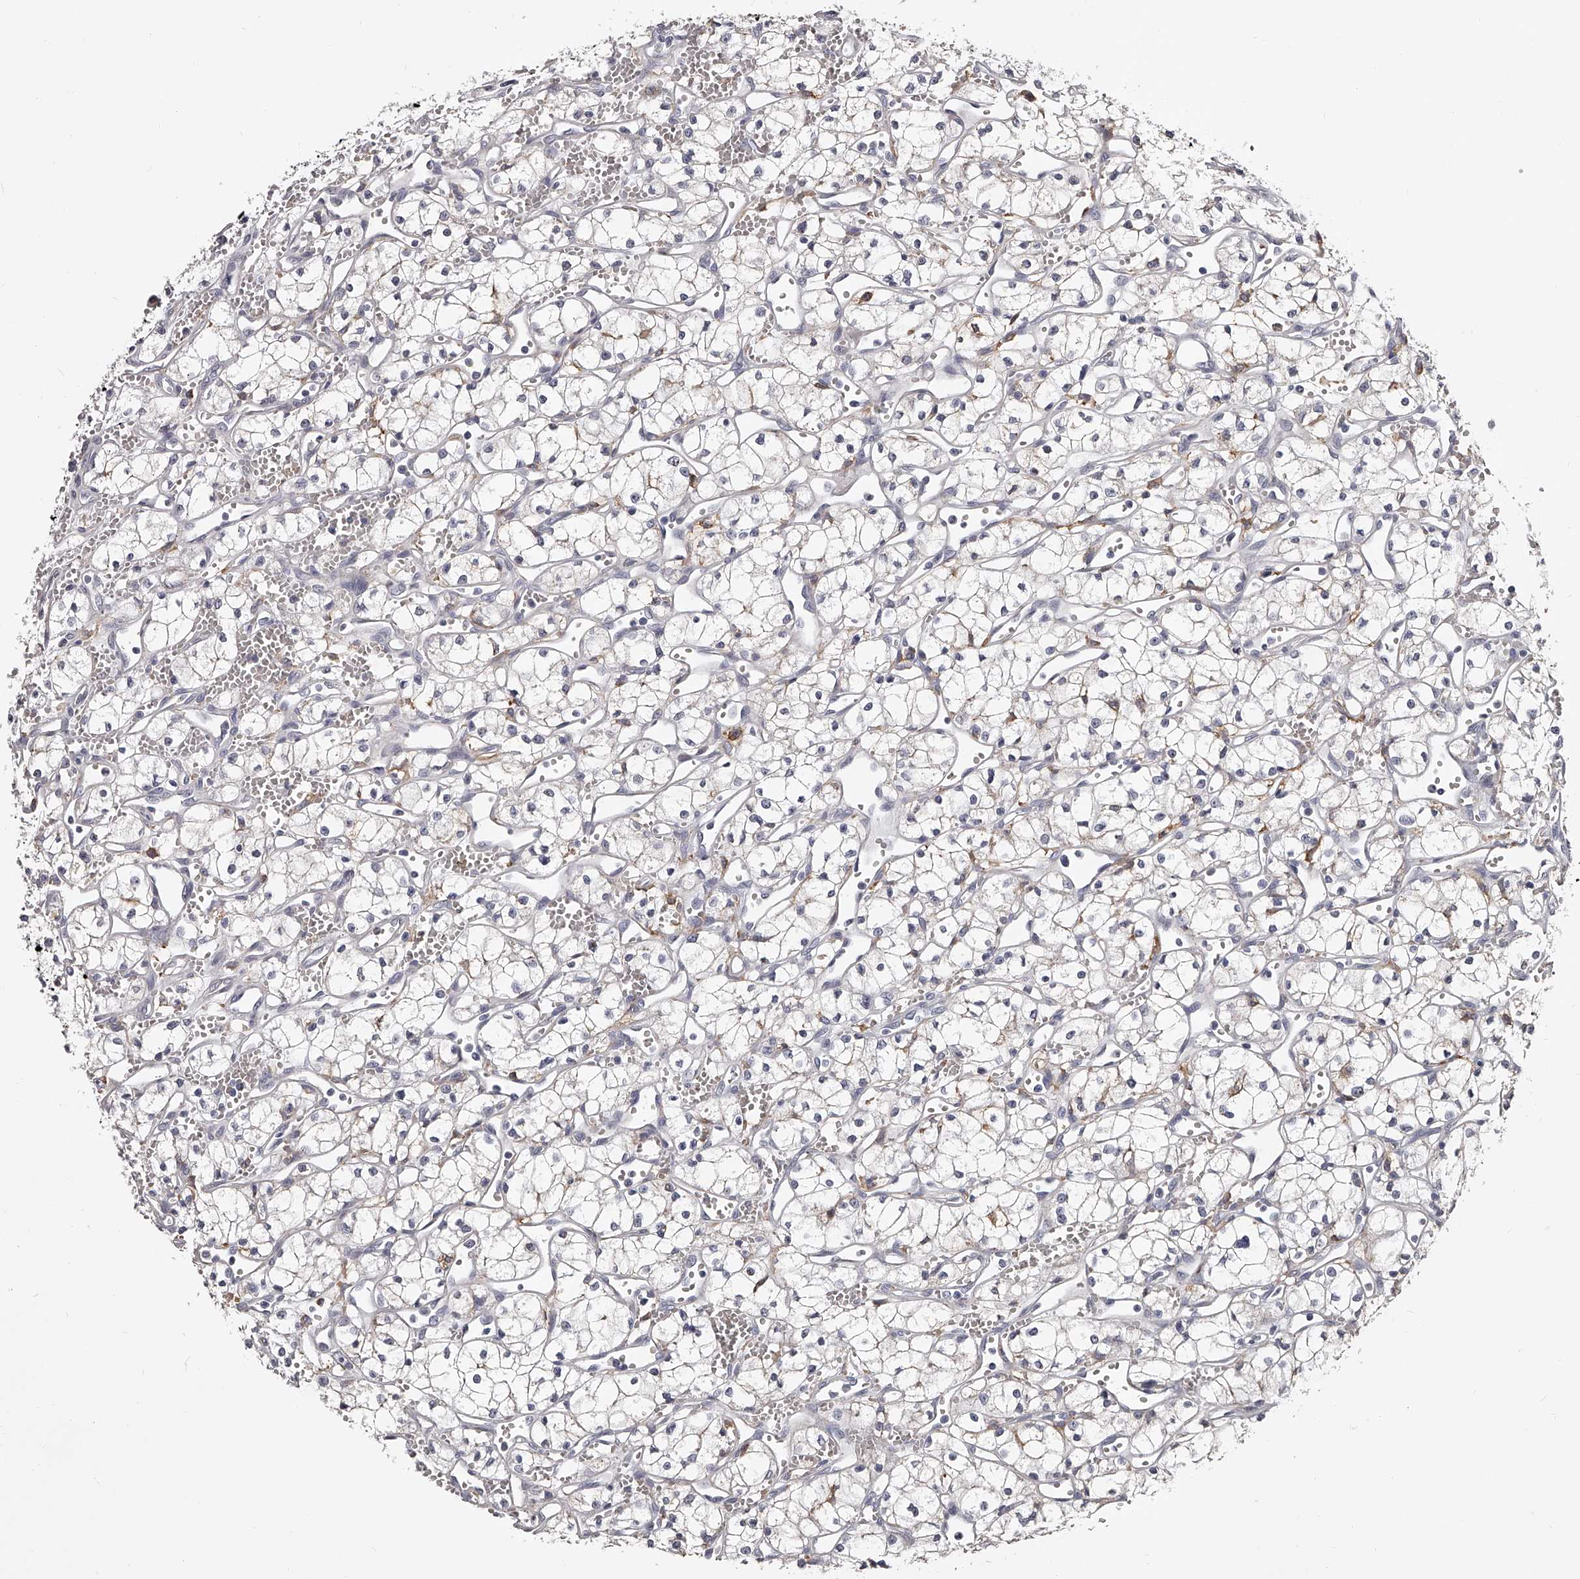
{"staining": {"intensity": "negative", "quantity": "none", "location": "none"}, "tissue": "renal cancer", "cell_type": "Tumor cells", "image_type": "cancer", "snomed": [{"axis": "morphology", "description": "Adenocarcinoma, NOS"}, {"axis": "topography", "description": "Kidney"}], "caption": "Renal adenocarcinoma was stained to show a protein in brown. There is no significant staining in tumor cells. Brightfield microscopy of IHC stained with DAB (brown) and hematoxylin (blue), captured at high magnification.", "gene": "PACSIN1", "patient": {"sex": "male", "age": 59}}